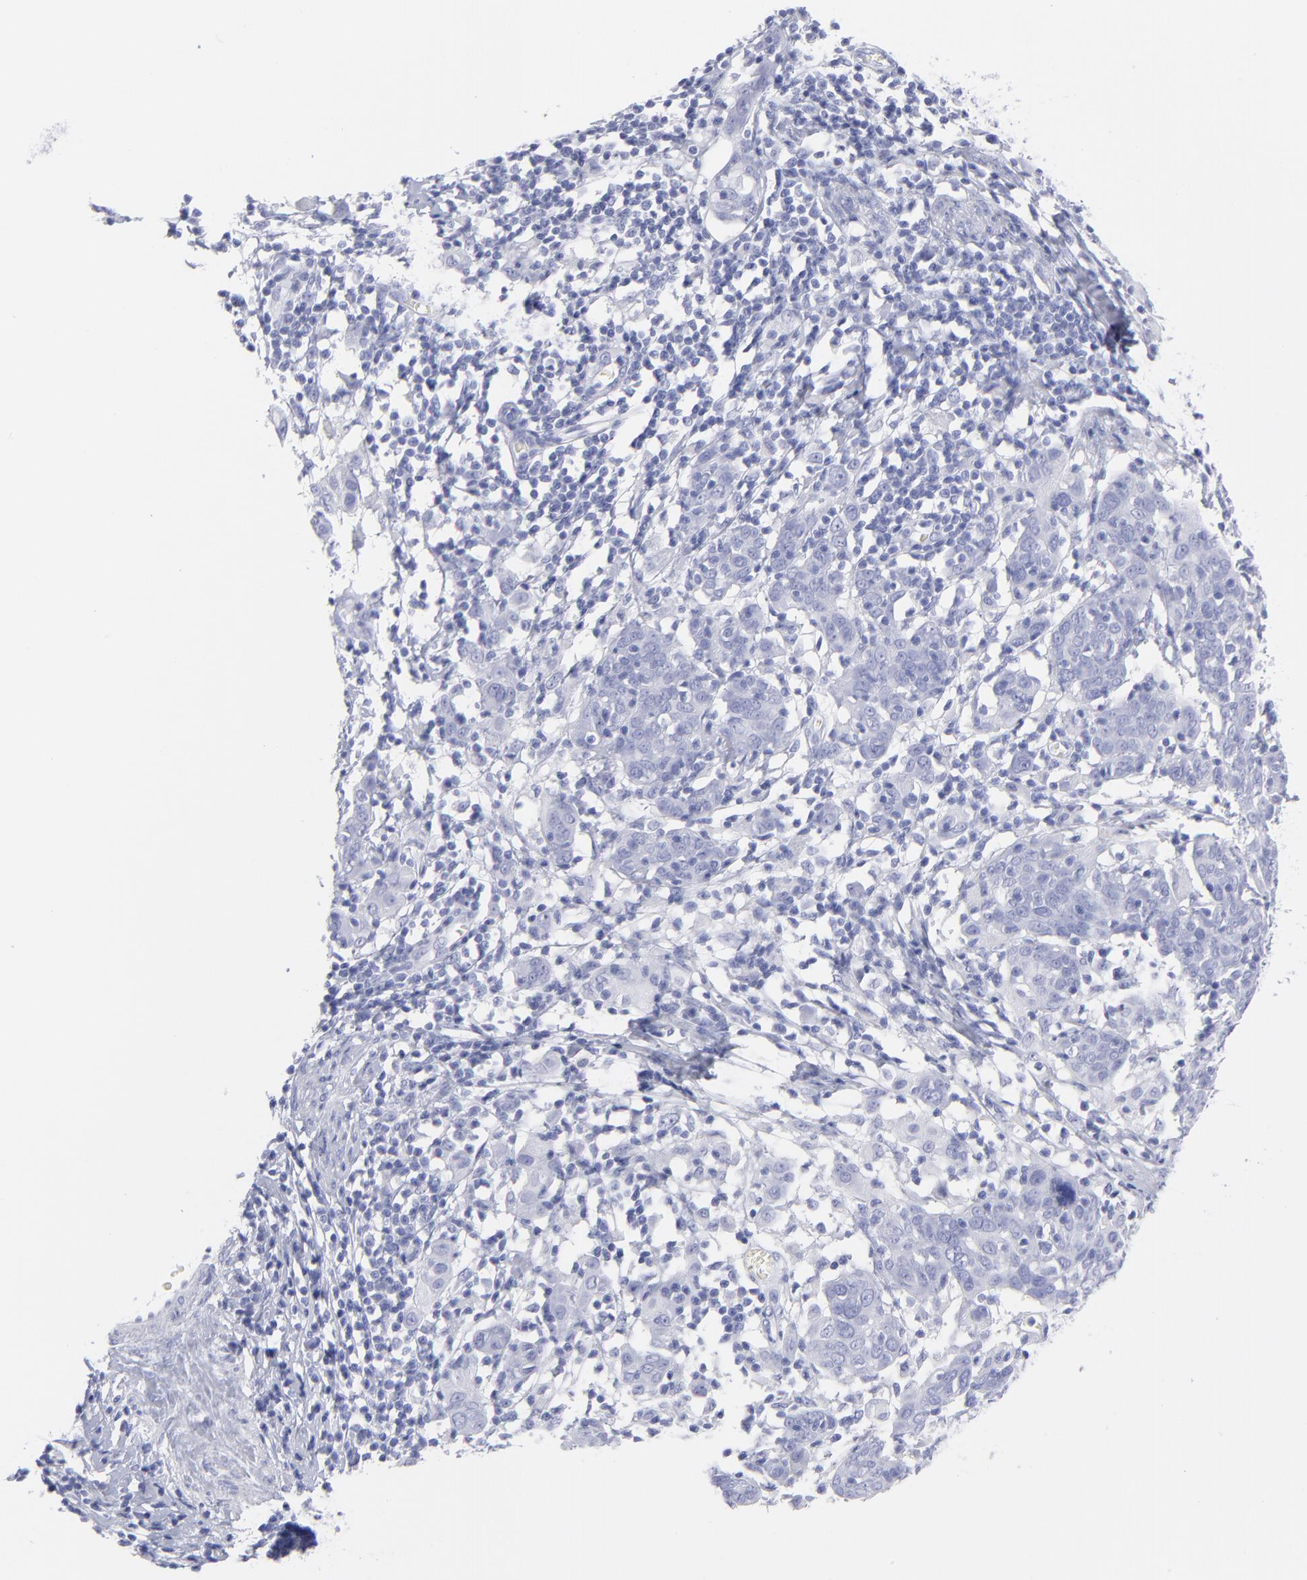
{"staining": {"intensity": "negative", "quantity": "none", "location": "none"}, "tissue": "cervical cancer", "cell_type": "Tumor cells", "image_type": "cancer", "snomed": [{"axis": "morphology", "description": "Normal tissue, NOS"}, {"axis": "morphology", "description": "Squamous cell carcinoma, NOS"}, {"axis": "topography", "description": "Cervix"}], "caption": "Immunohistochemical staining of cervical cancer shows no significant staining in tumor cells.", "gene": "F13B", "patient": {"sex": "female", "age": 67}}